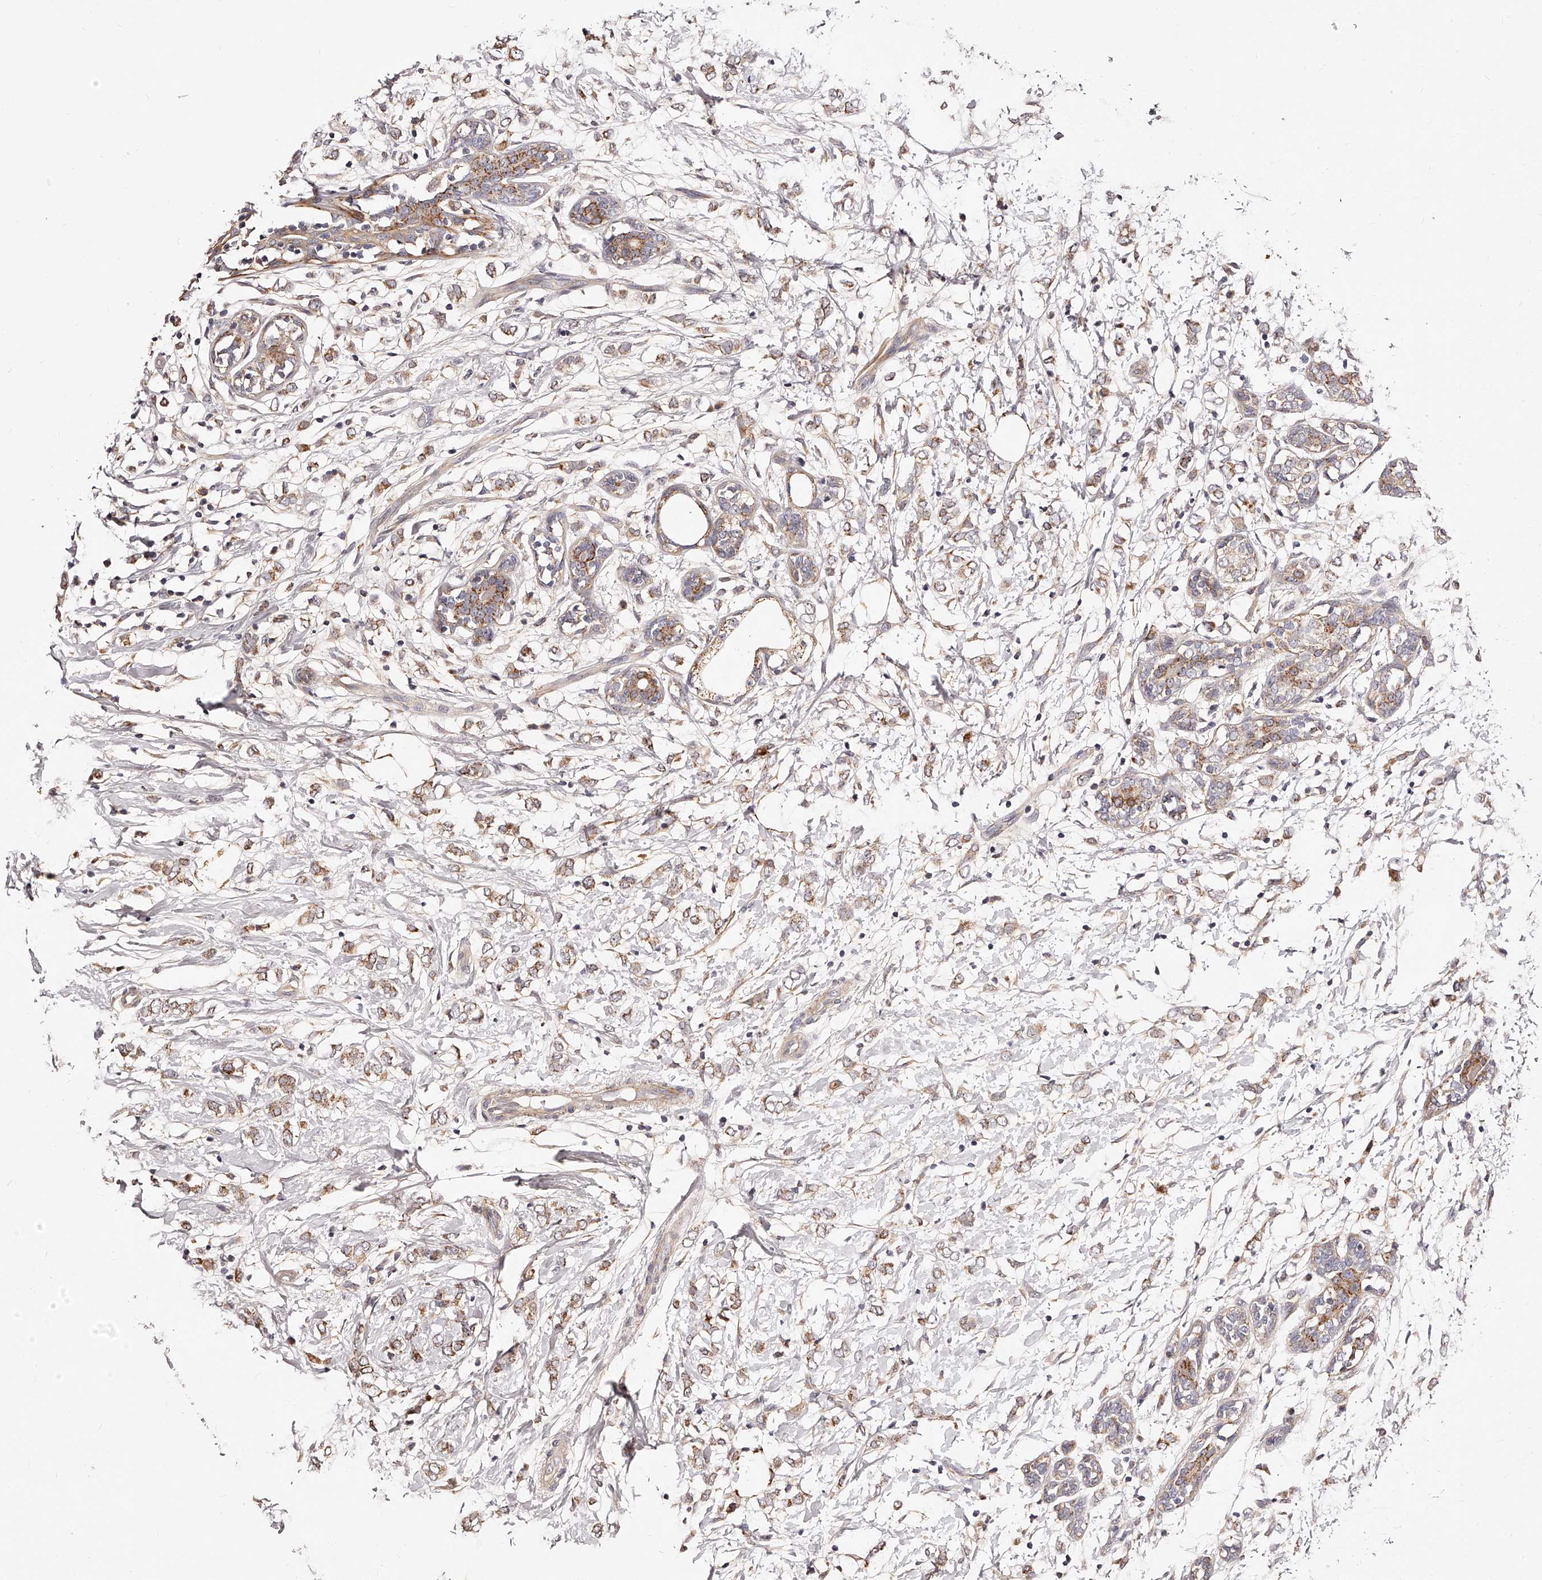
{"staining": {"intensity": "moderate", "quantity": "25%-75%", "location": "cytoplasmic/membranous"}, "tissue": "breast cancer", "cell_type": "Tumor cells", "image_type": "cancer", "snomed": [{"axis": "morphology", "description": "Normal tissue, NOS"}, {"axis": "morphology", "description": "Lobular carcinoma"}, {"axis": "topography", "description": "Breast"}], "caption": "A micrograph showing moderate cytoplasmic/membranous expression in about 25%-75% of tumor cells in breast cancer (lobular carcinoma), as visualized by brown immunohistochemical staining.", "gene": "ZNF502", "patient": {"sex": "female", "age": 47}}